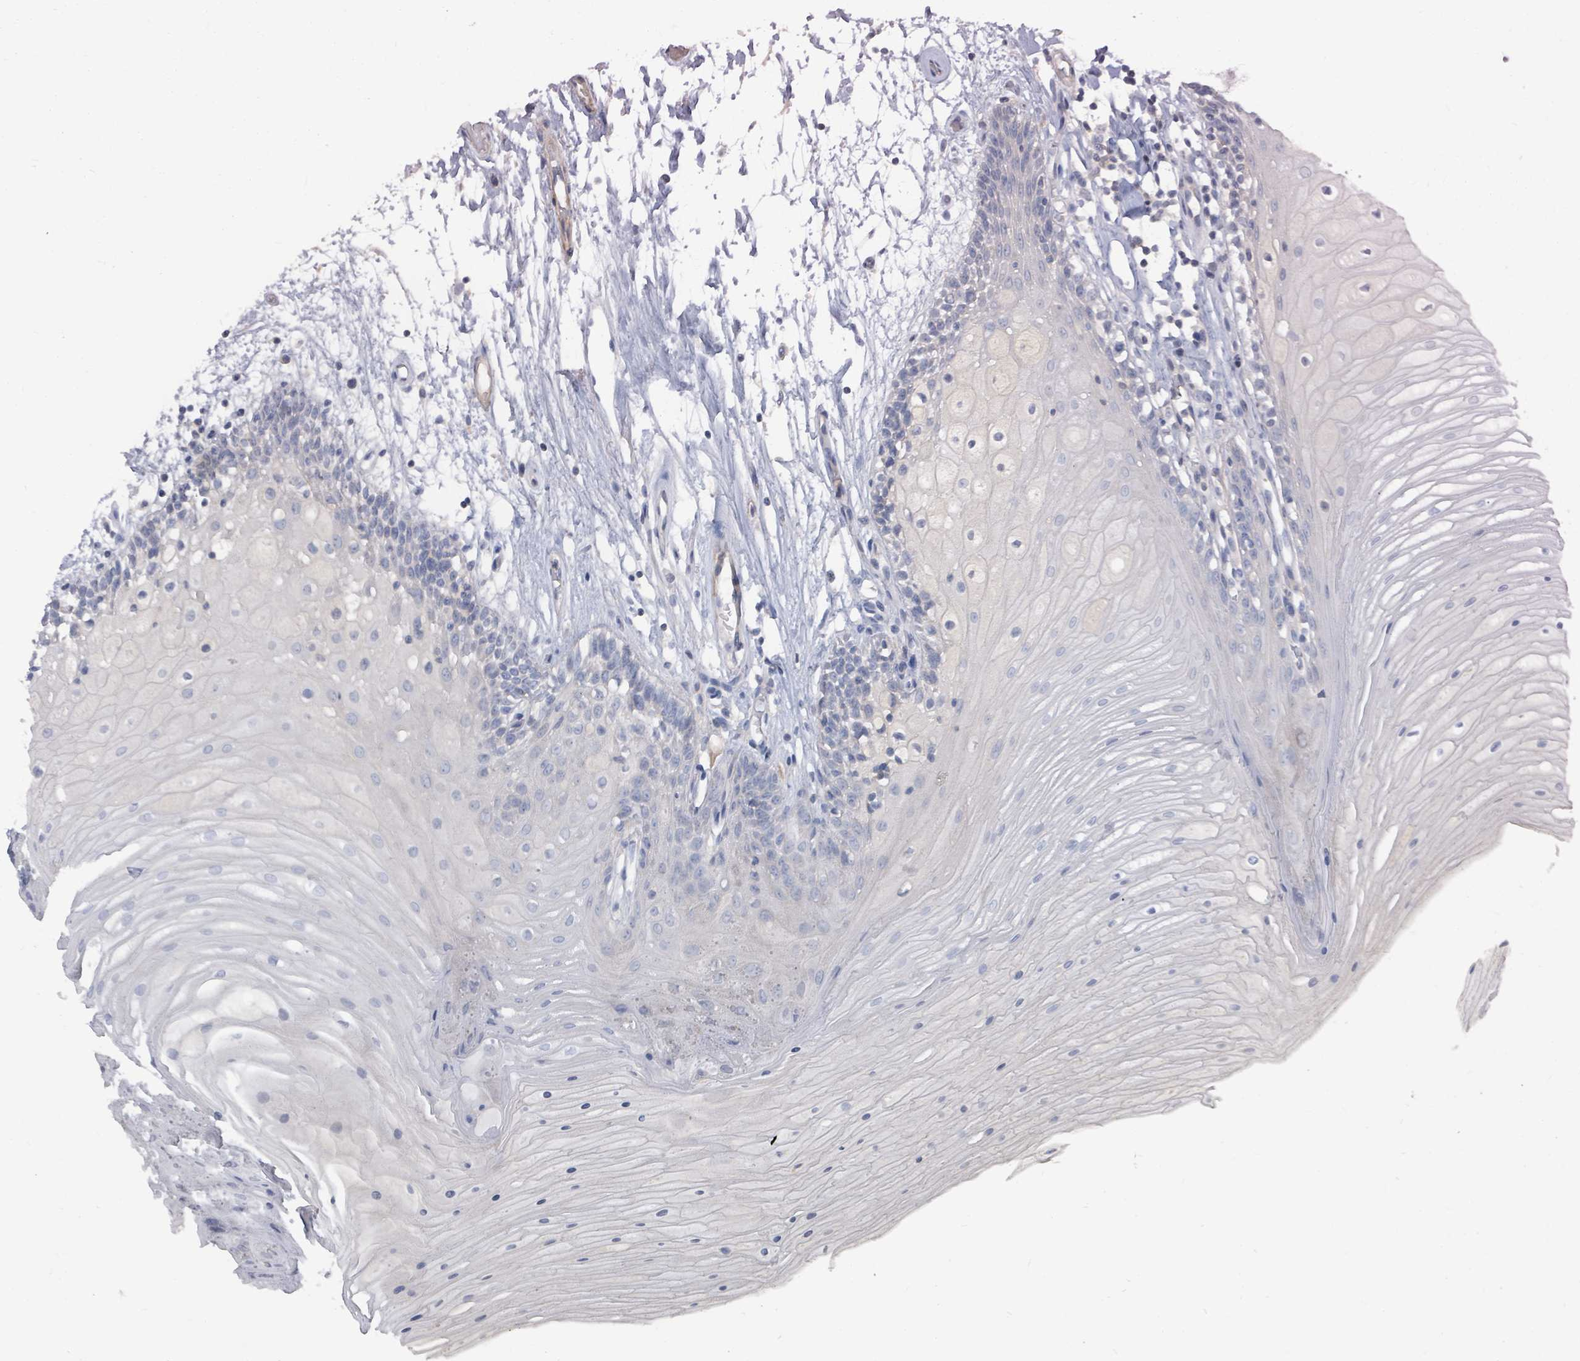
{"staining": {"intensity": "negative", "quantity": "none", "location": "none"}, "tissue": "oral mucosa", "cell_type": "Squamous epithelial cells", "image_type": "normal", "snomed": [{"axis": "morphology", "description": "Normal tissue, NOS"}, {"axis": "topography", "description": "Oral tissue"}], "caption": "High power microscopy micrograph of an immunohistochemistry micrograph of unremarkable oral mucosa, revealing no significant staining in squamous epithelial cells.", "gene": "ARGFX", "patient": {"sex": "female", "age": 80}}